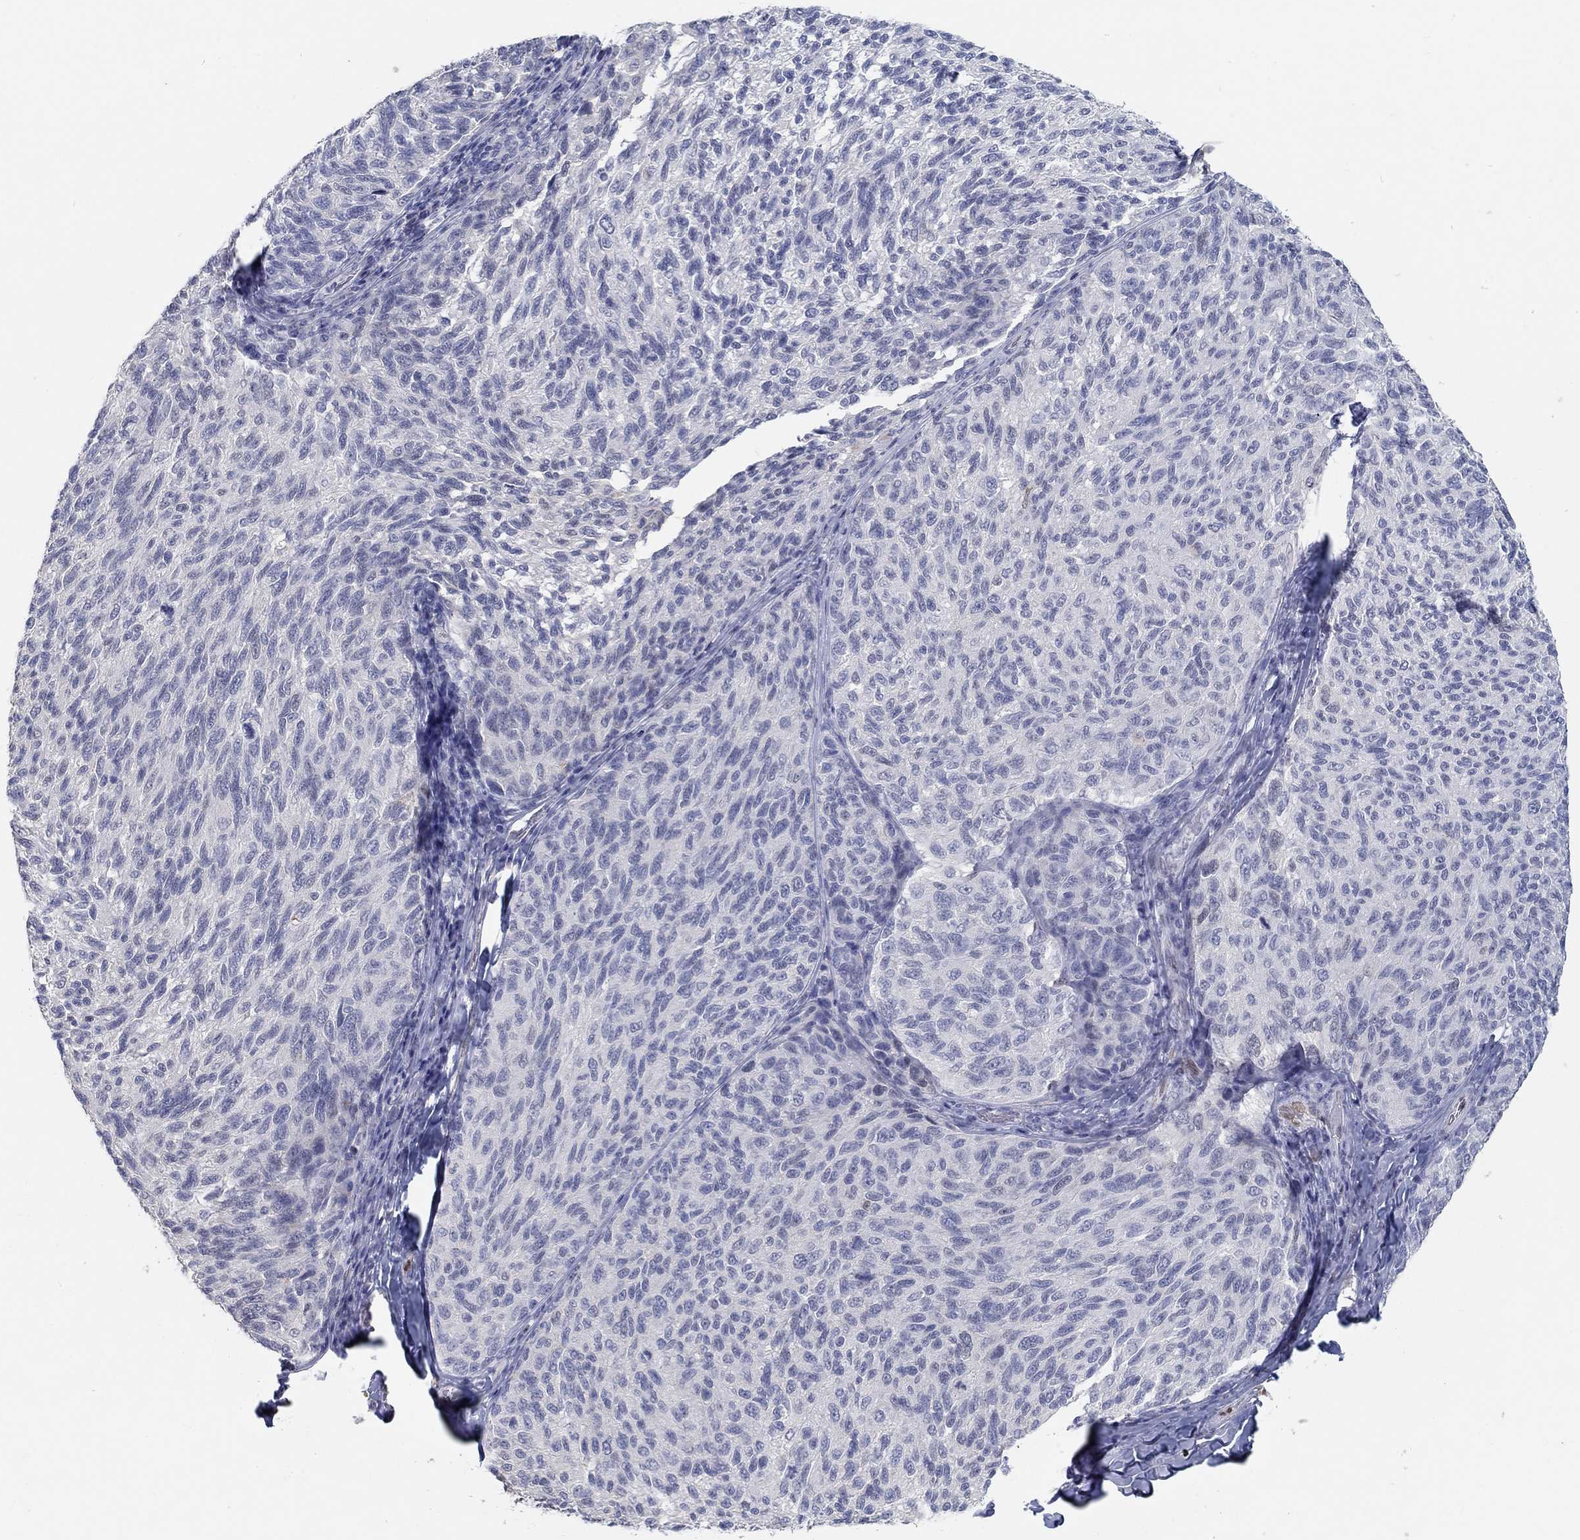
{"staining": {"intensity": "negative", "quantity": "none", "location": "none"}, "tissue": "melanoma", "cell_type": "Tumor cells", "image_type": "cancer", "snomed": [{"axis": "morphology", "description": "Malignant melanoma, NOS"}, {"axis": "topography", "description": "Skin"}], "caption": "Tumor cells show no significant staining in melanoma.", "gene": "FGF2", "patient": {"sex": "female", "age": 73}}